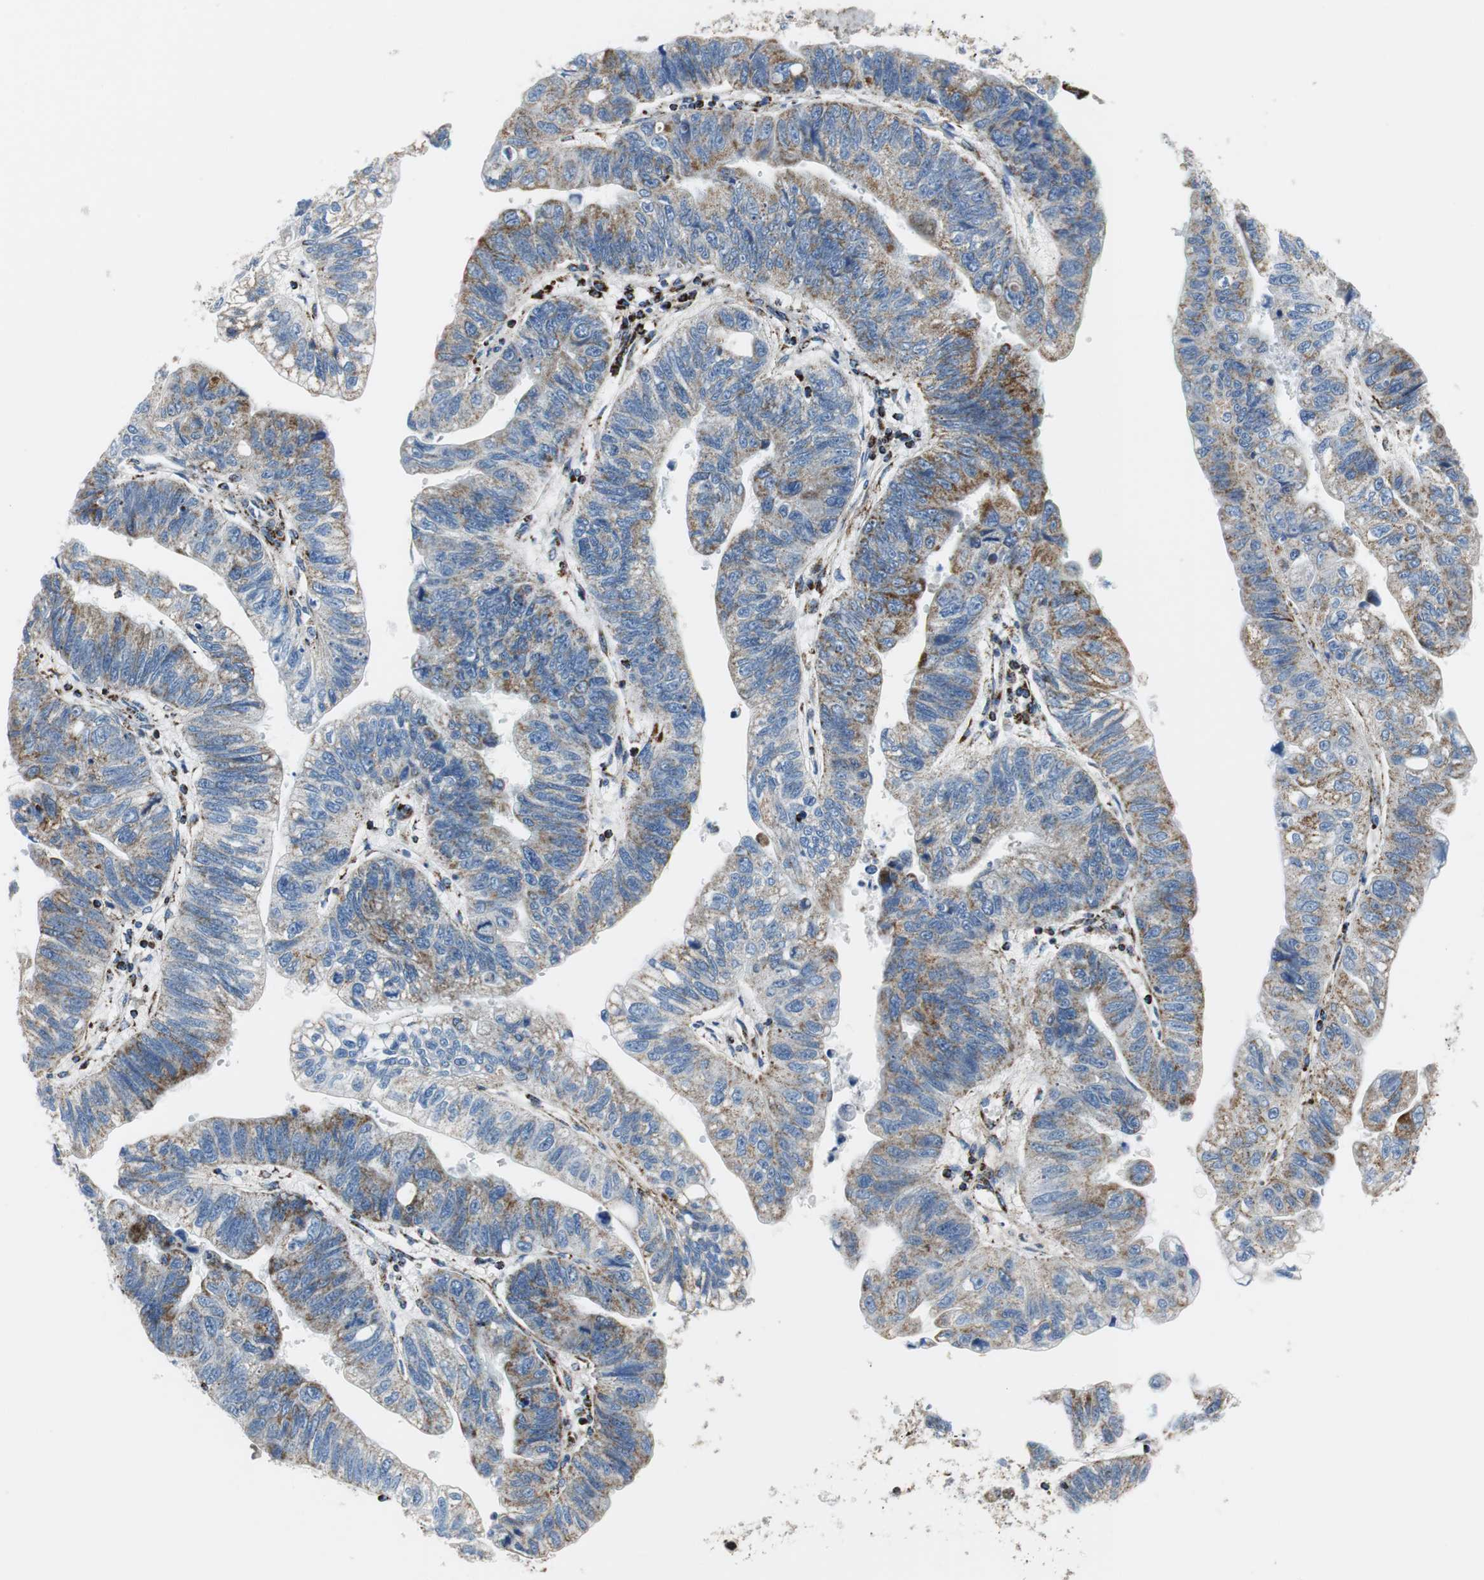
{"staining": {"intensity": "moderate", "quantity": ">75%", "location": "cytoplasmic/membranous"}, "tissue": "stomach cancer", "cell_type": "Tumor cells", "image_type": "cancer", "snomed": [{"axis": "morphology", "description": "Adenocarcinoma, NOS"}, {"axis": "topography", "description": "Stomach"}], "caption": "Moderate cytoplasmic/membranous staining is appreciated in about >75% of tumor cells in stomach cancer.", "gene": "C1QTNF7", "patient": {"sex": "male", "age": 59}}